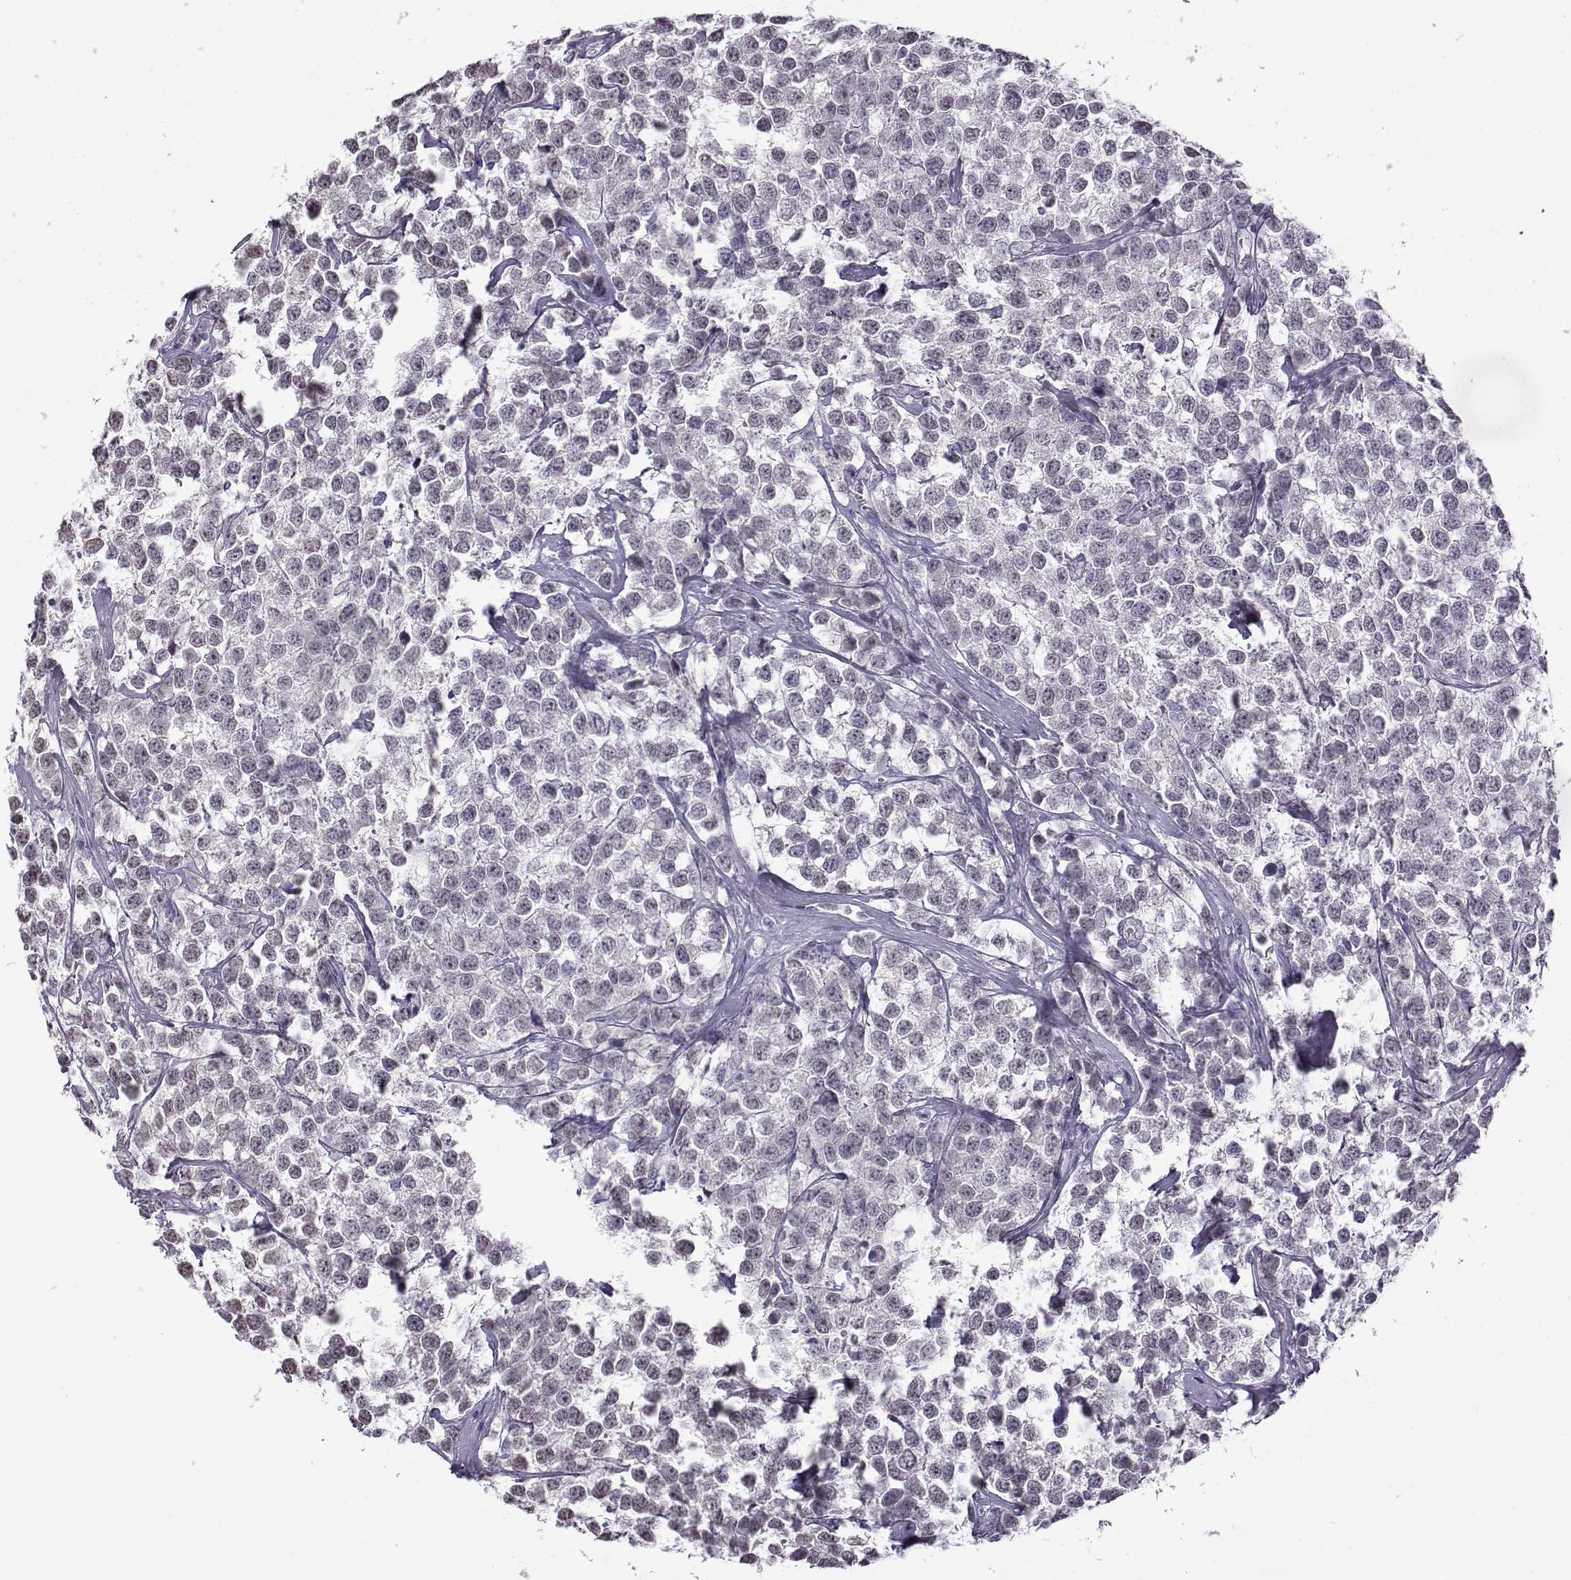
{"staining": {"intensity": "negative", "quantity": "none", "location": "none"}, "tissue": "testis cancer", "cell_type": "Tumor cells", "image_type": "cancer", "snomed": [{"axis": "morphology", "description": "Seminoma, NOS"}, {"axis": "topography", "description": "Testis"}], "caption": "IHC of human seminoma (testis) exhibits no positivity in tumor cells. The staining was performed using DAB to visualize the protein expression in brown, while the nuclei were stained in blue with hematoxylin (Magnification: 20x).", "gene": "TEX55", "patient": {"sex": "male", "age": 59}}